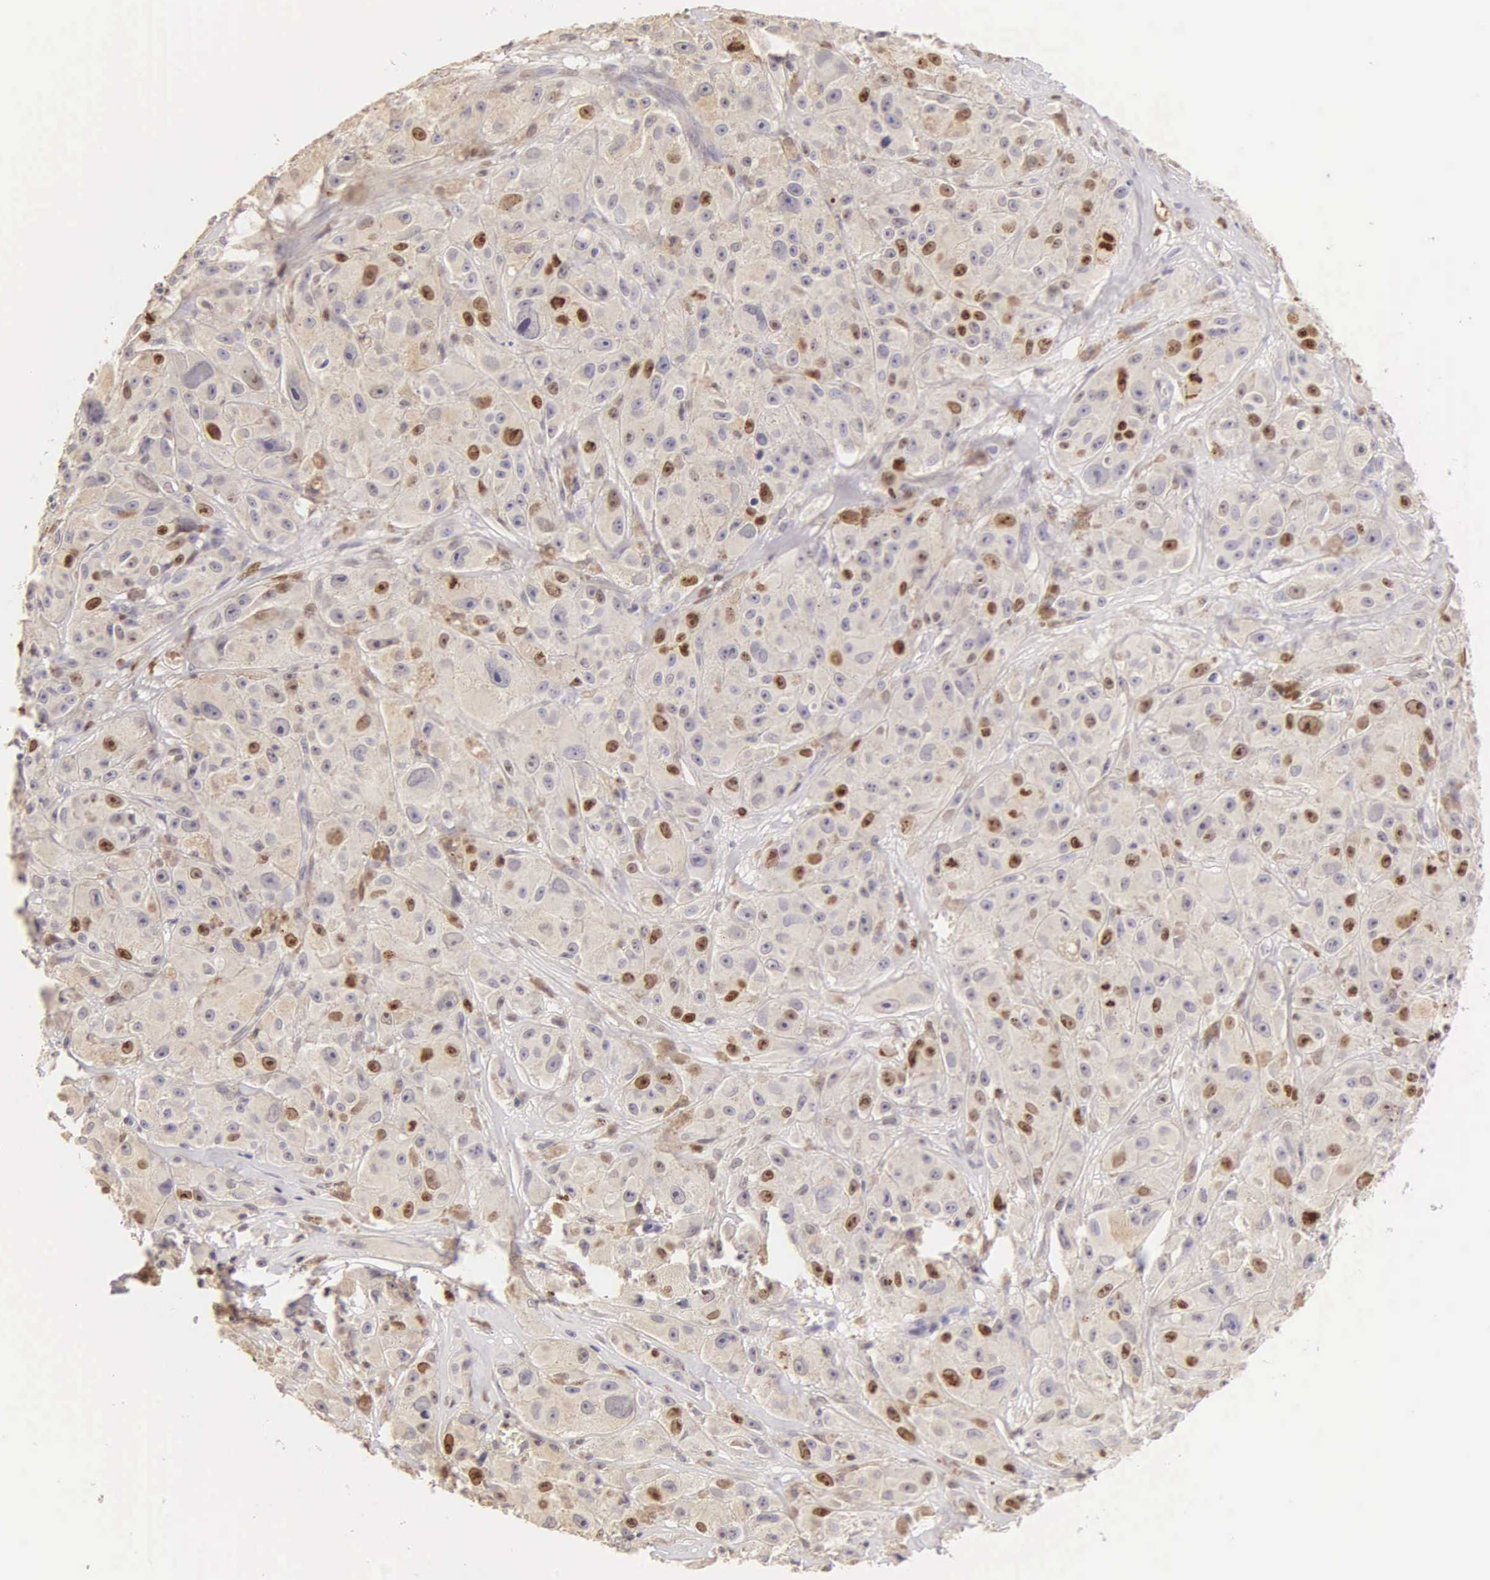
{"staining": {"intensity": "moderate", "quantity": "25%-75%", "location": "nuclear"}, "tissue": "melanoma", "cell_type": "Tumor cells", "image_type": "cancer", "snomed": [{"axis": "morphology", "description": "Malignant melanoma, NOS"}, {"axis": "topography", "description": "Skin"}], "caption": "Tumor cells reveal moderate nuclear staining in about 25%-75% of cells in melanoma.", "gene": "MKI67", "patient": {"sex": "male", "age": 56}}